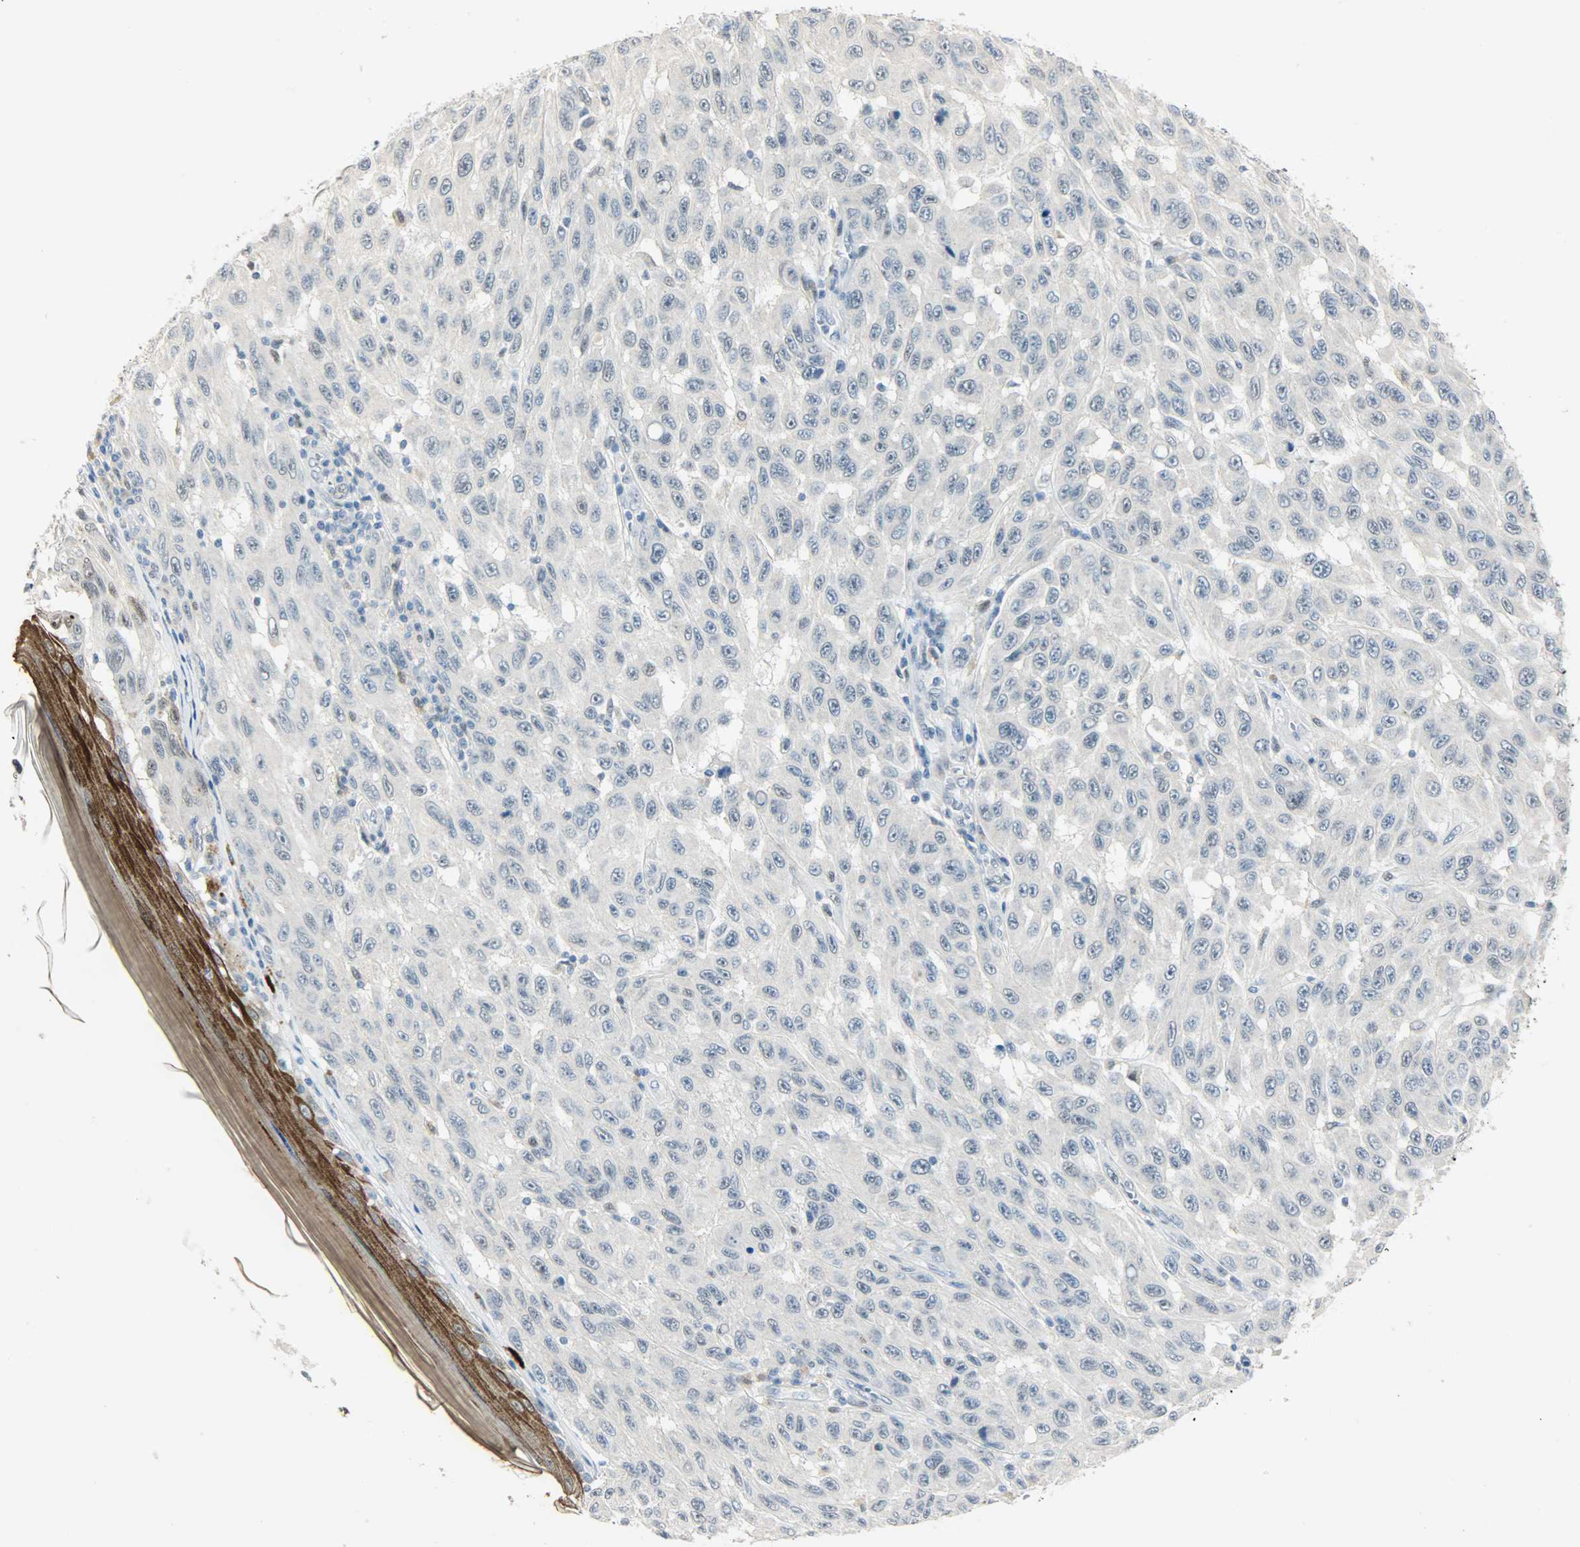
{"staining": {"intensity": "negative", "quantity": "none", "location": "none"}, "tissue": "melanoma", "cell_type": "Tumor cells", "image_type": "cancer", "snomed": [{"axis": "morphology", "description": "Malignant melanoma, NOS"}, {"axis": "topography", "description": "Skin"}], "caption": "The micrograph shows no staining of tumor cells in melanoma. (Stains: DAB (3,3'-diaminobenzidine) immunohistochemistry with hematoxylin counter stain, Microscopy: brightfield microscopy at high magnification).", "gene": "PPARG", "patient": {"sex": "male", "age": 30}}